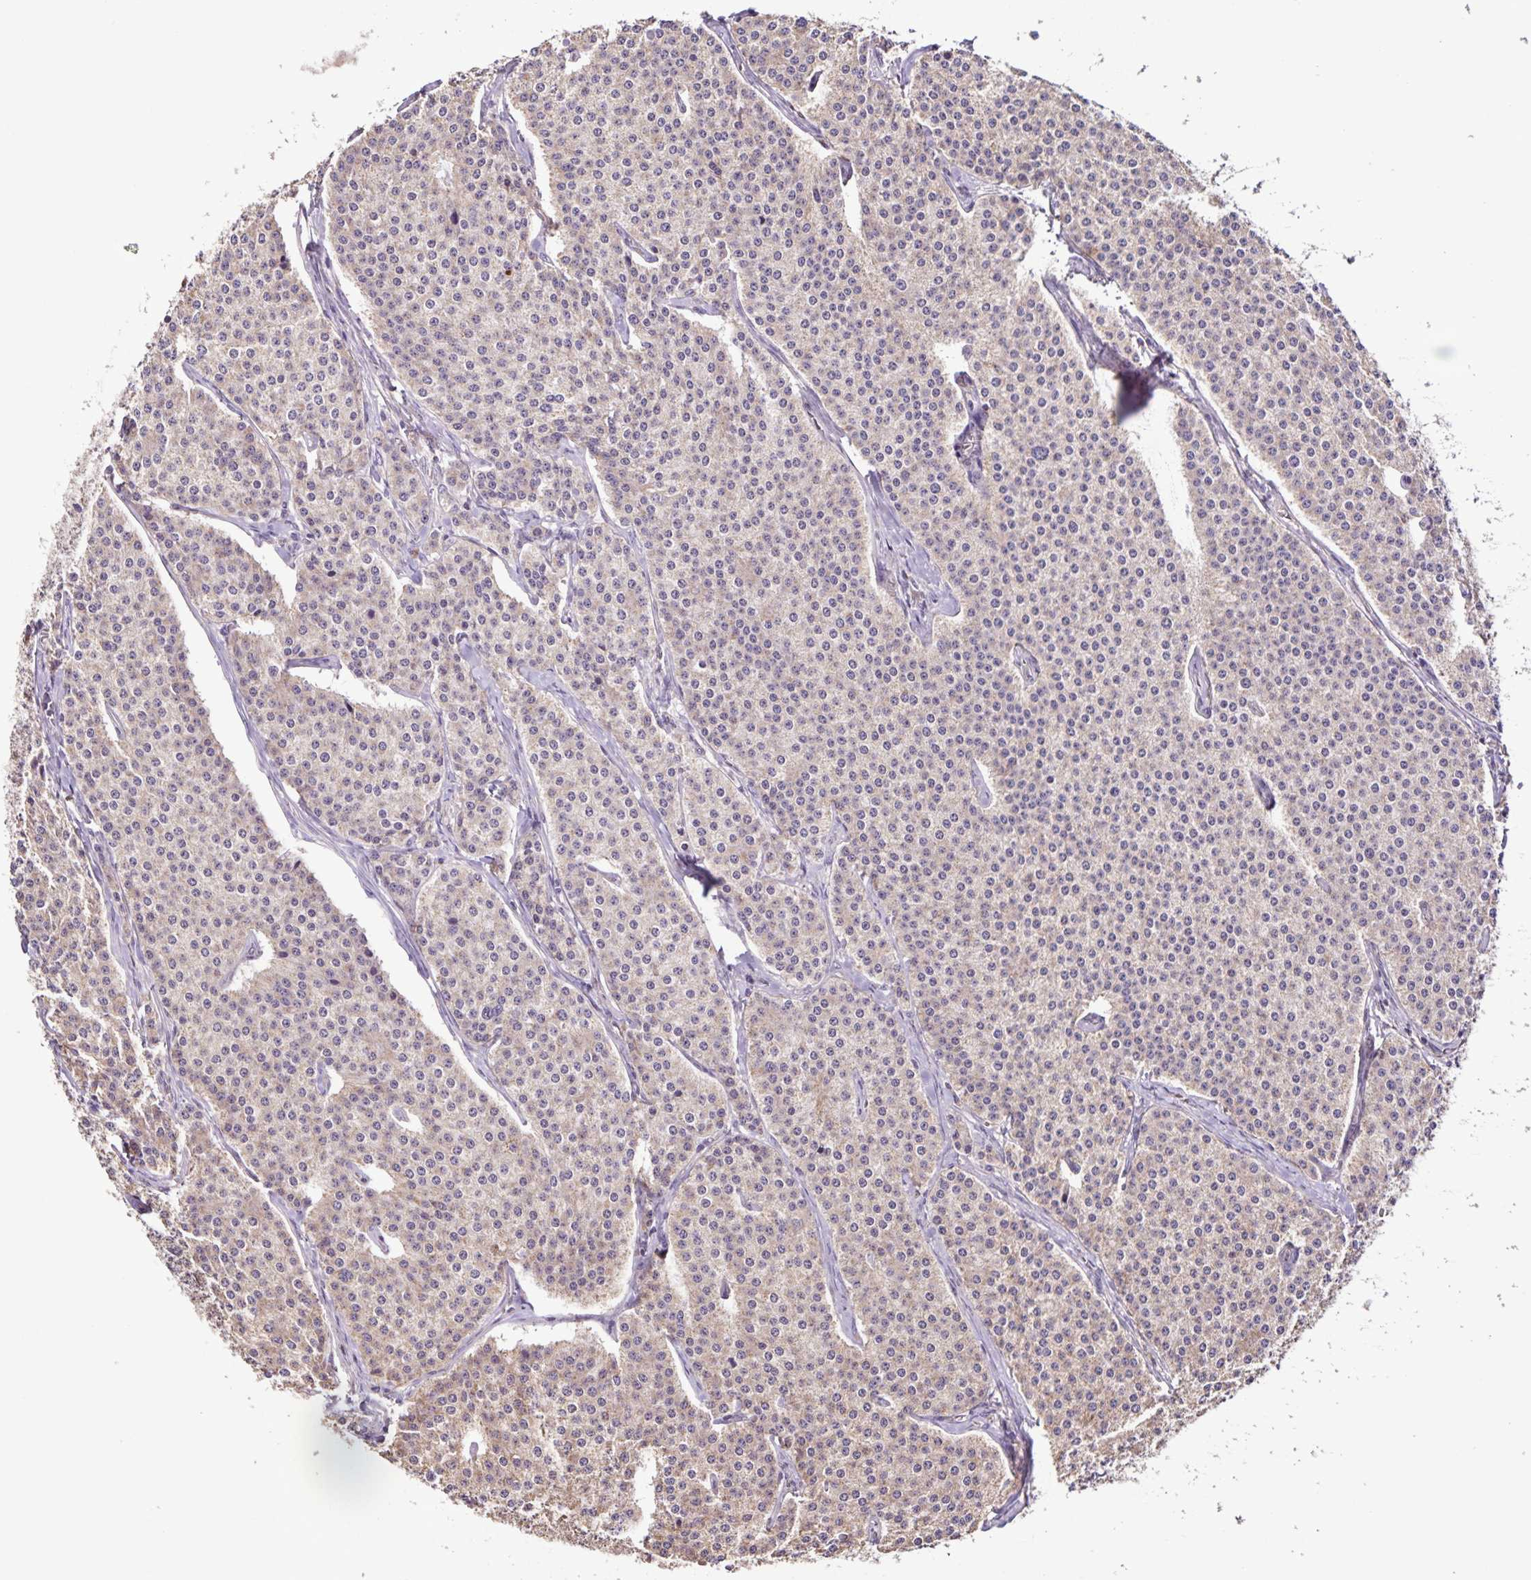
{"staining": {"intensity": "weak", "quantity": "<25%", "location": "cytoplasmic/membranous"}, "tissue": "carcinoid", "cell_type": "Tumor cells", "image_type": "cancer", "snomed": [{"axis": "morphology", "description": "Carcinoid, malignant, NOS"}, {"axis": "topography", "description": "Small intestine"}], "caption": "DAB immunohistochemical staining of carcinoid reveals no significant staining in tumor cells.", "gene": "MAN1A1", "patient": {"sex": "female", "age": 64}}